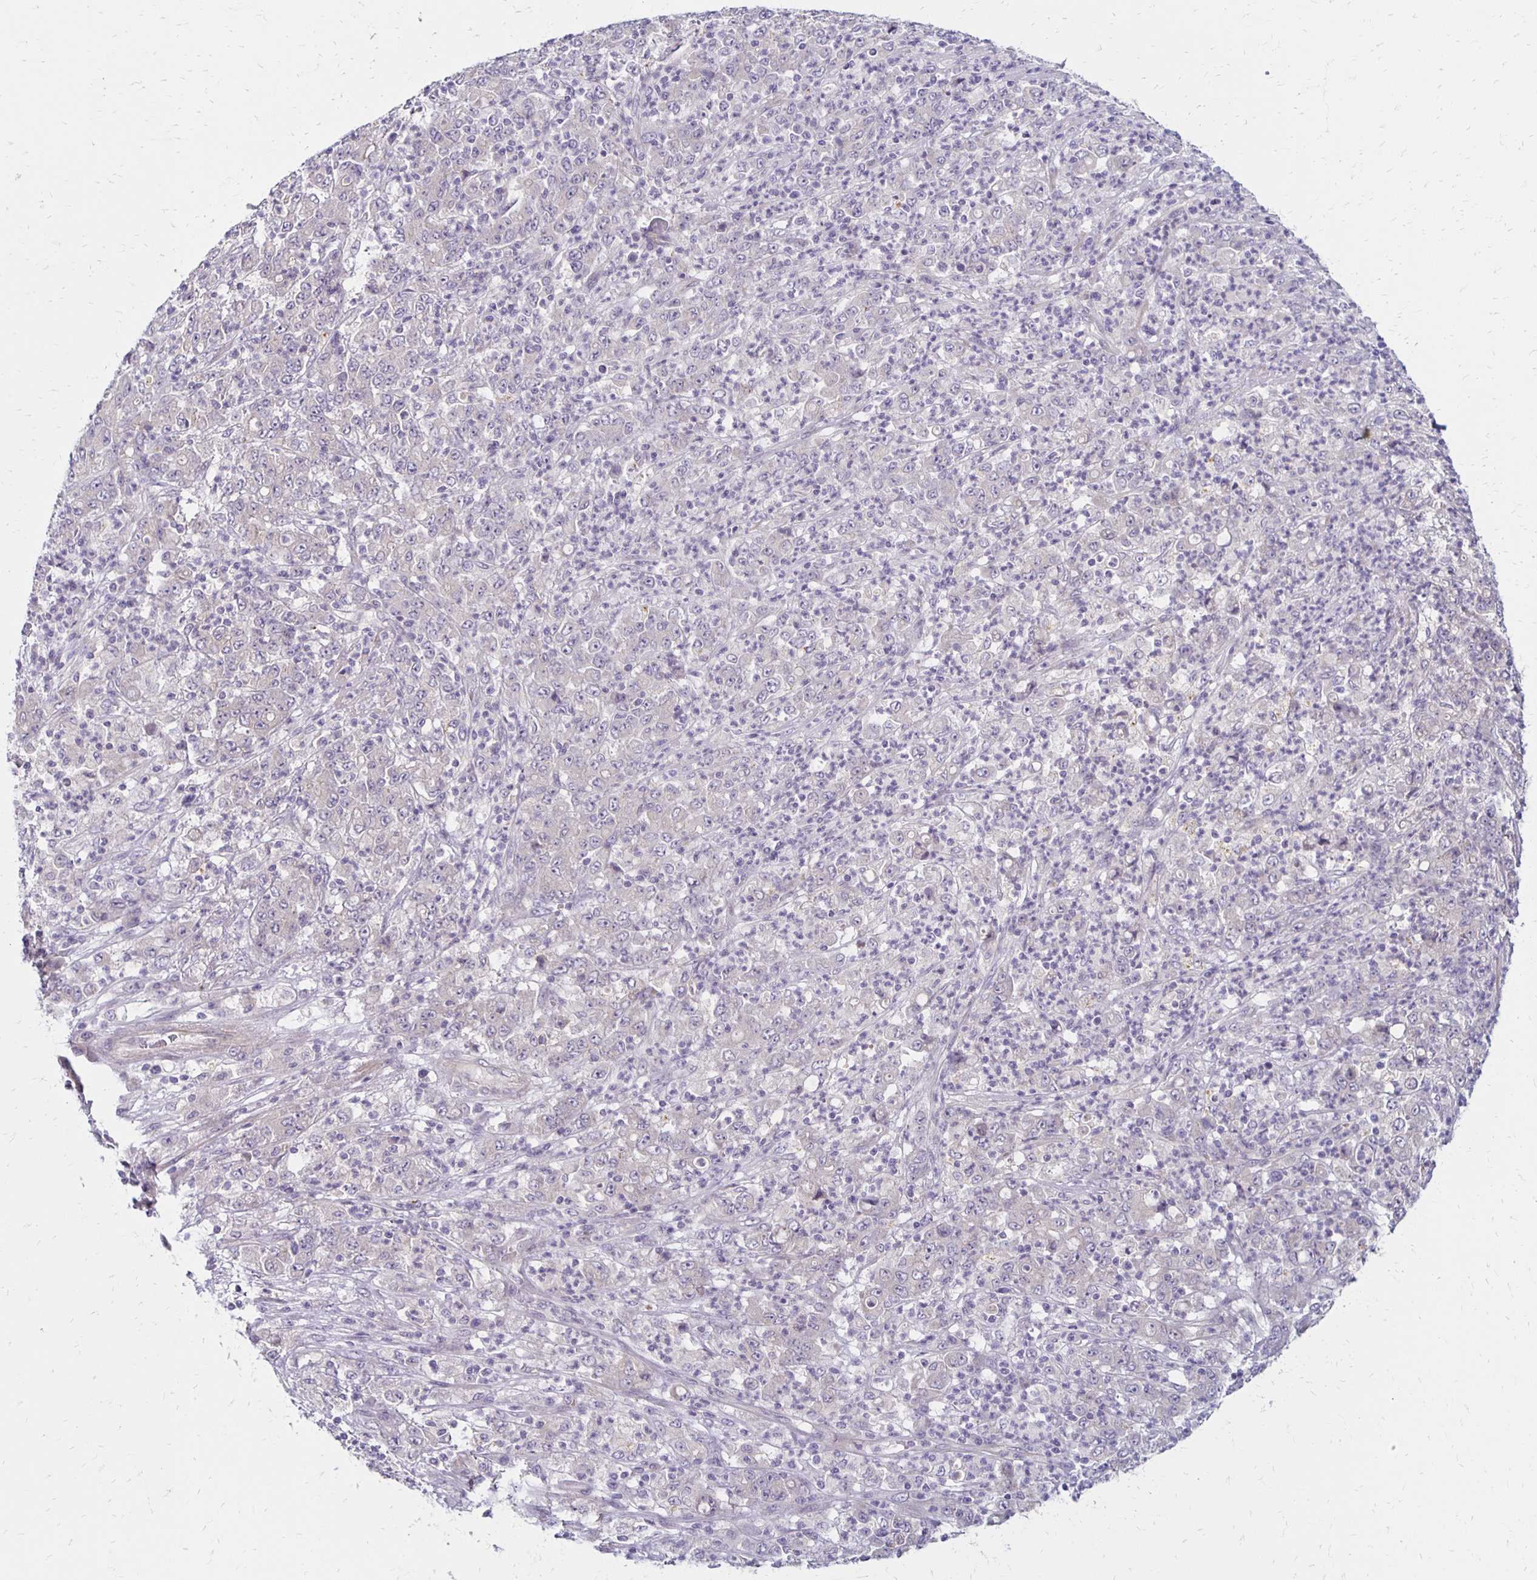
{"staining": {"intensity": "negative", "quantity": "none", "location": "none"}, "tissue": "stomach cancer", "cell_type": "Tumor cells", "image_type": "cancer", "snomed": [{"axis": "morphology", "description": "Adenocarcinoma, NOS"}, {"axis": "topography", "description": "Stomach, lower"}], "caption": "Adenocarcinoma (stomach) was stained to show a protein in brown. There is no significant staining in tumor cells. (DAB immunohistochemistry visualized using brightfield microscopy, high magnification).", "gene": "KATNBL1", "patient": {"sex": "female", "age": 71}}